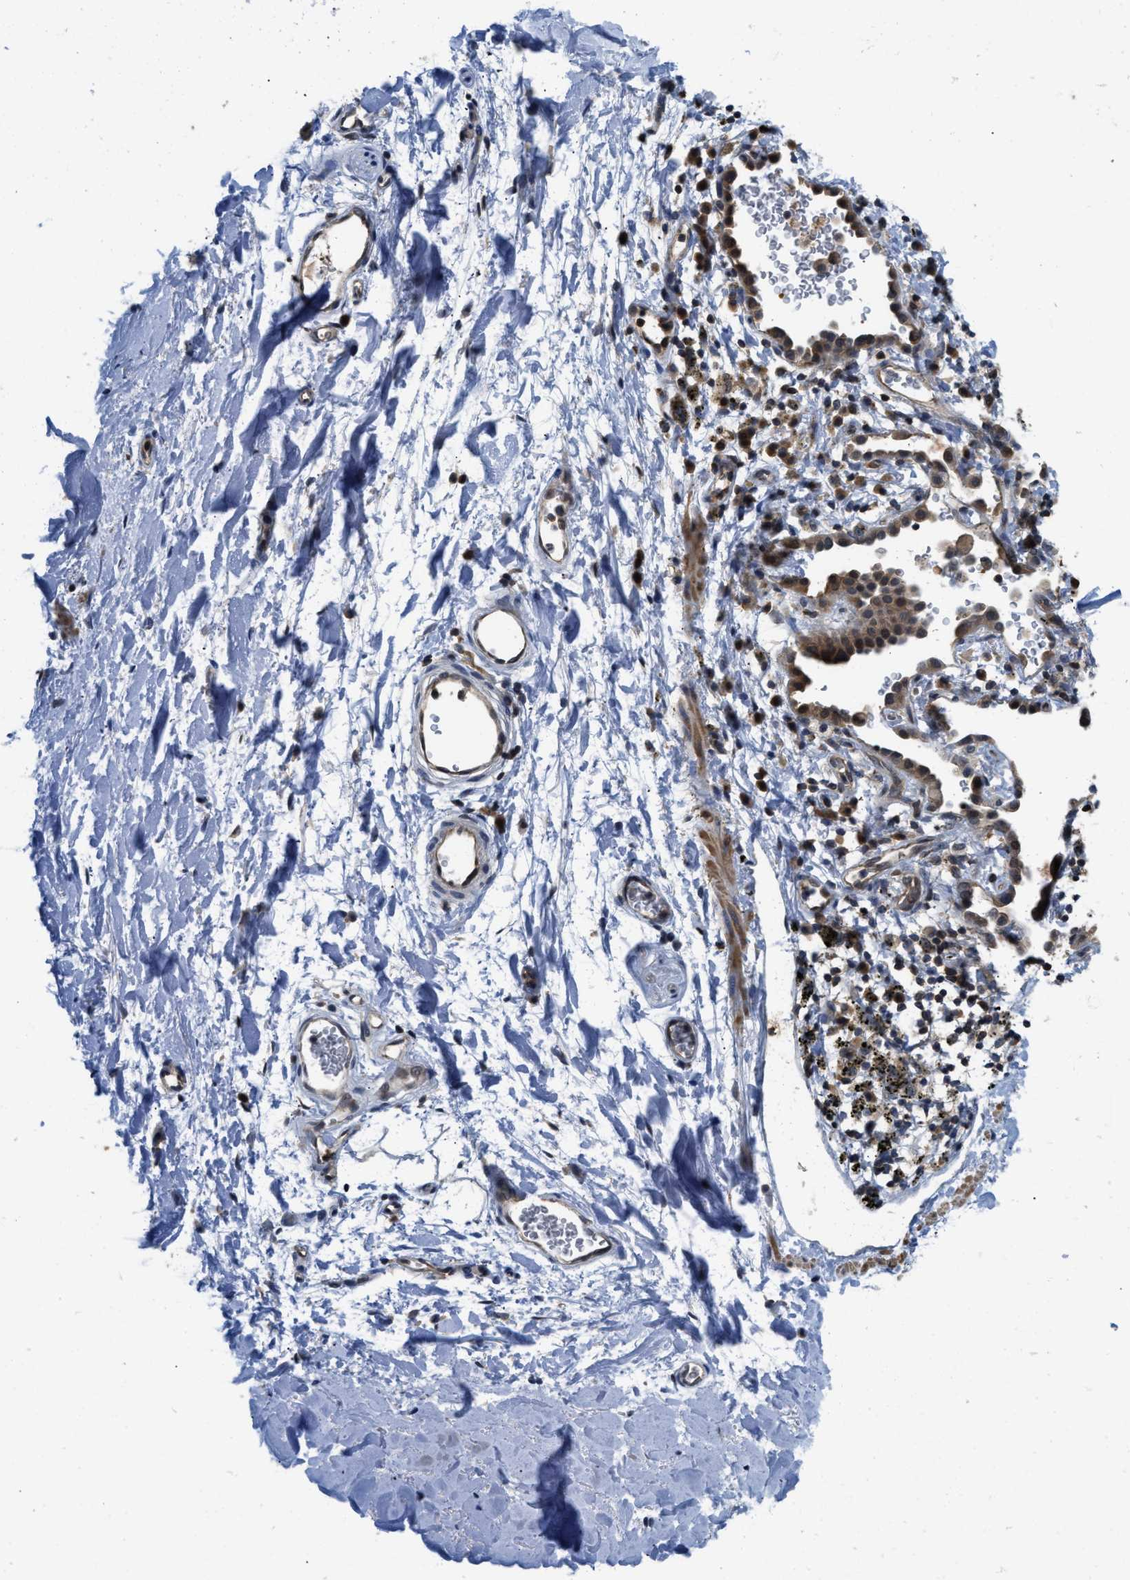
{"staining": {"intensity": "moderate", "quantity": "25%-75%", "location": "cytoplasmic/membranous"}, "tissue": "adipose tissue", "cell_type": "Adipocytes", "image_type": "normal", "snomed": [{"axis": "morphology", "description": "Normal tissue, NOS"}, {"axis": "topography", "description": "Cartilage tissue"}, {"axis": "topography", "description": "Bronchus"}], "caption": "Brown immunohistochemical staining in unremarkable adipose tissue demonstrates moderate cytoplasmic/membranous expression in approximately 25%-75% of adipocytes. (DAB (3,3'-diaminobenzidine) IHC, brown staining for protein, blue staining for nuclei).", "gene": "TES", "patient": {"sex": "female", "age": 53}}